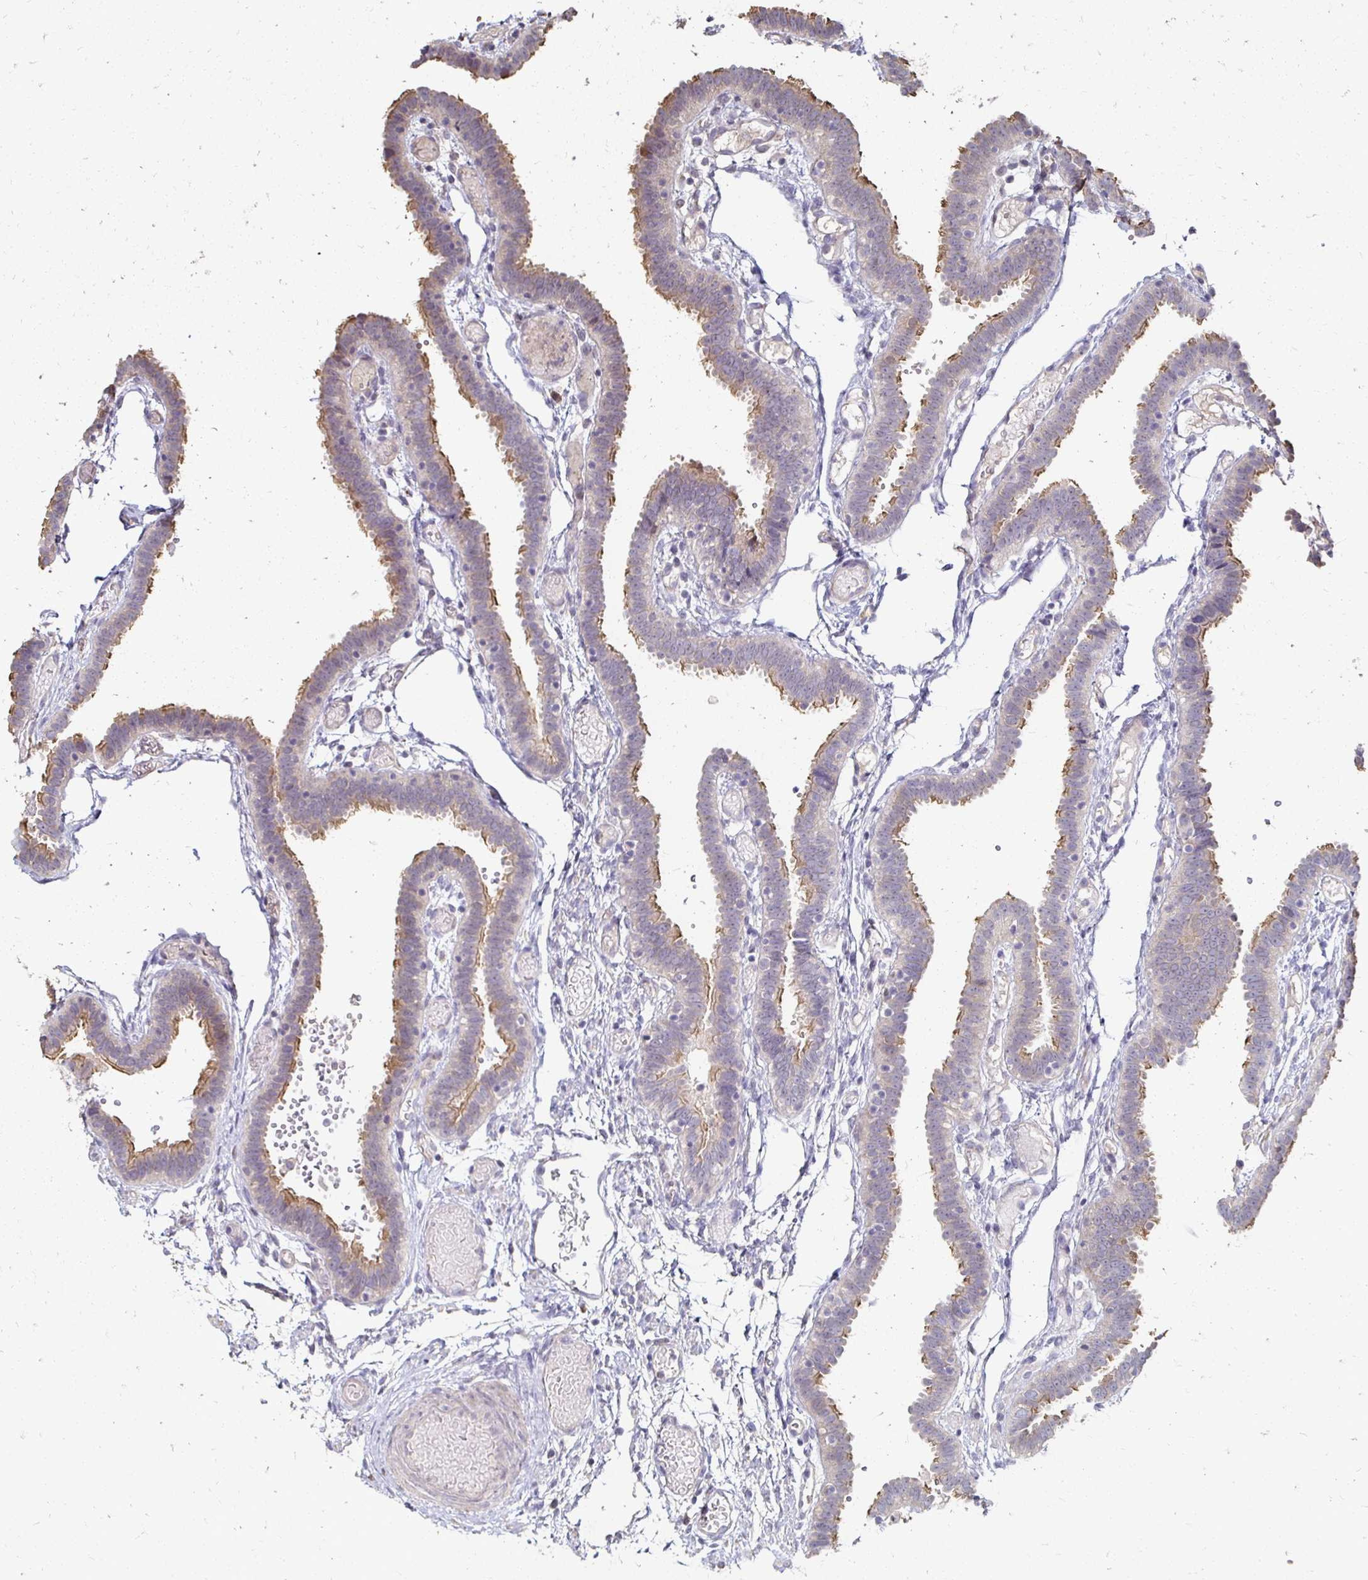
{"staining": {"intensity": "moderate", "quantity": "25%-75%", "location": "cytoplasmic/membranous"}, "tissue": "fallopian tube", "cell_type": "Glandular cells", "image_type": "normal", "snomed": [{"axis": "morphology", "description": "Normal tissue, NOS"}, {"axis": "topography", "description": "Fallopian tube"}], "caption": "Protein positivity by immunohistochemistry displays moderate cytoplasmic/membranous positivity in about 25%-75% of glandular cells in benign fallopian tube. The staining was performed using DAB, with brown indicating positive protein expression. Nuclei are stained blue with hematoxylin.", "gene": "ZNF727", "patient": {"sex": "female", "age": 37}}